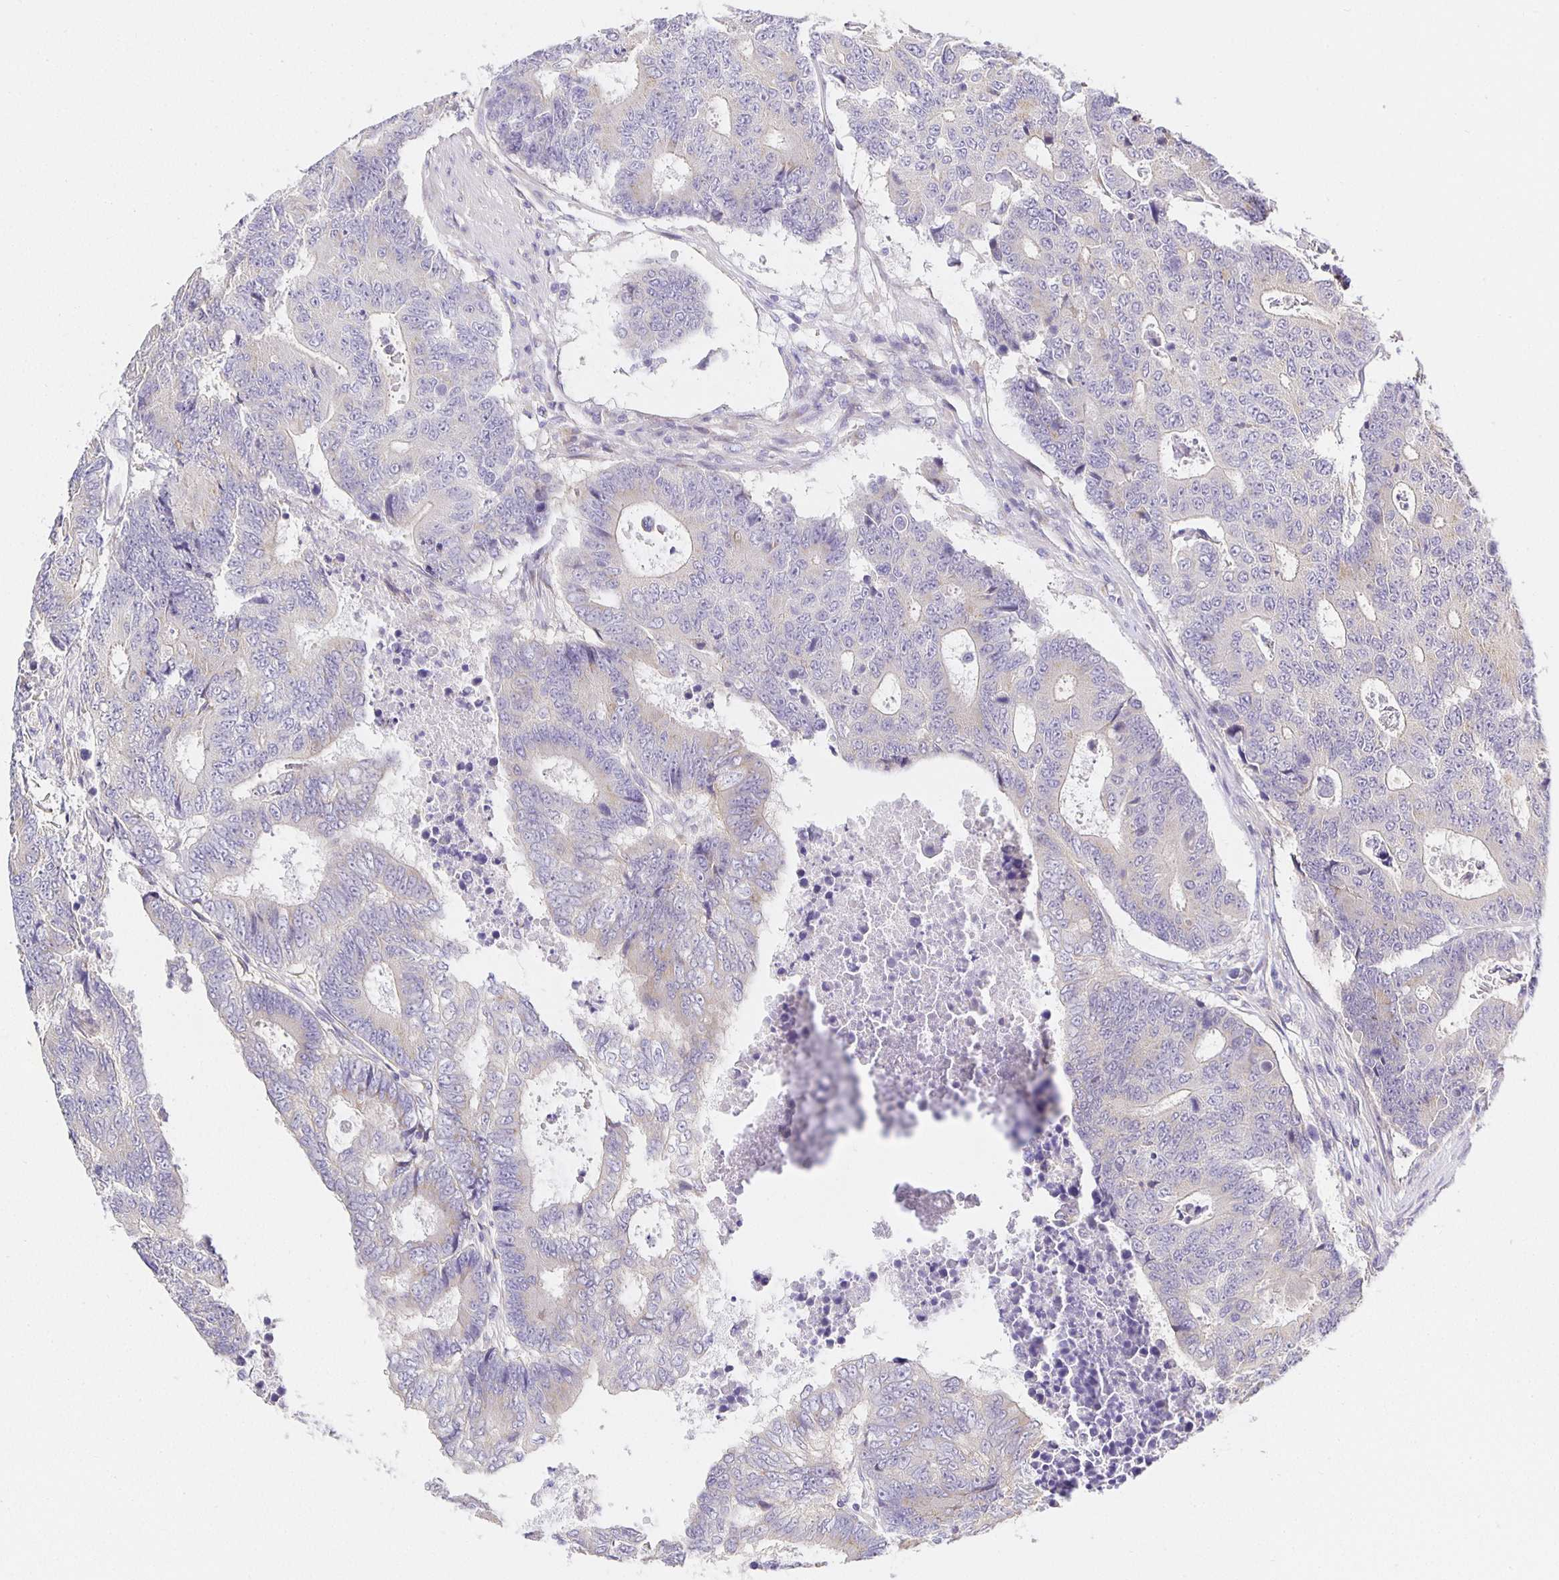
{"staining": {"intensity": "negative", "quantity": "none", "location": "none"}, "tissue": "colorectal cancer", "cell_type": "Tumor cells", "image_type": "cancer", "snomed": [{"axis": "morphology", "description": "Adenocarcinoma, NOS"}, {"axis": "topography", "description": "Colon"}], "caption": "Colorectal adenocarcinoma was stained to show a protein in brown. There is no significant positivity in tumor cells. (DAB IHC, high magnification).", "gene": "OPALIN", "patient": {"sex": "female", "age": 48}}